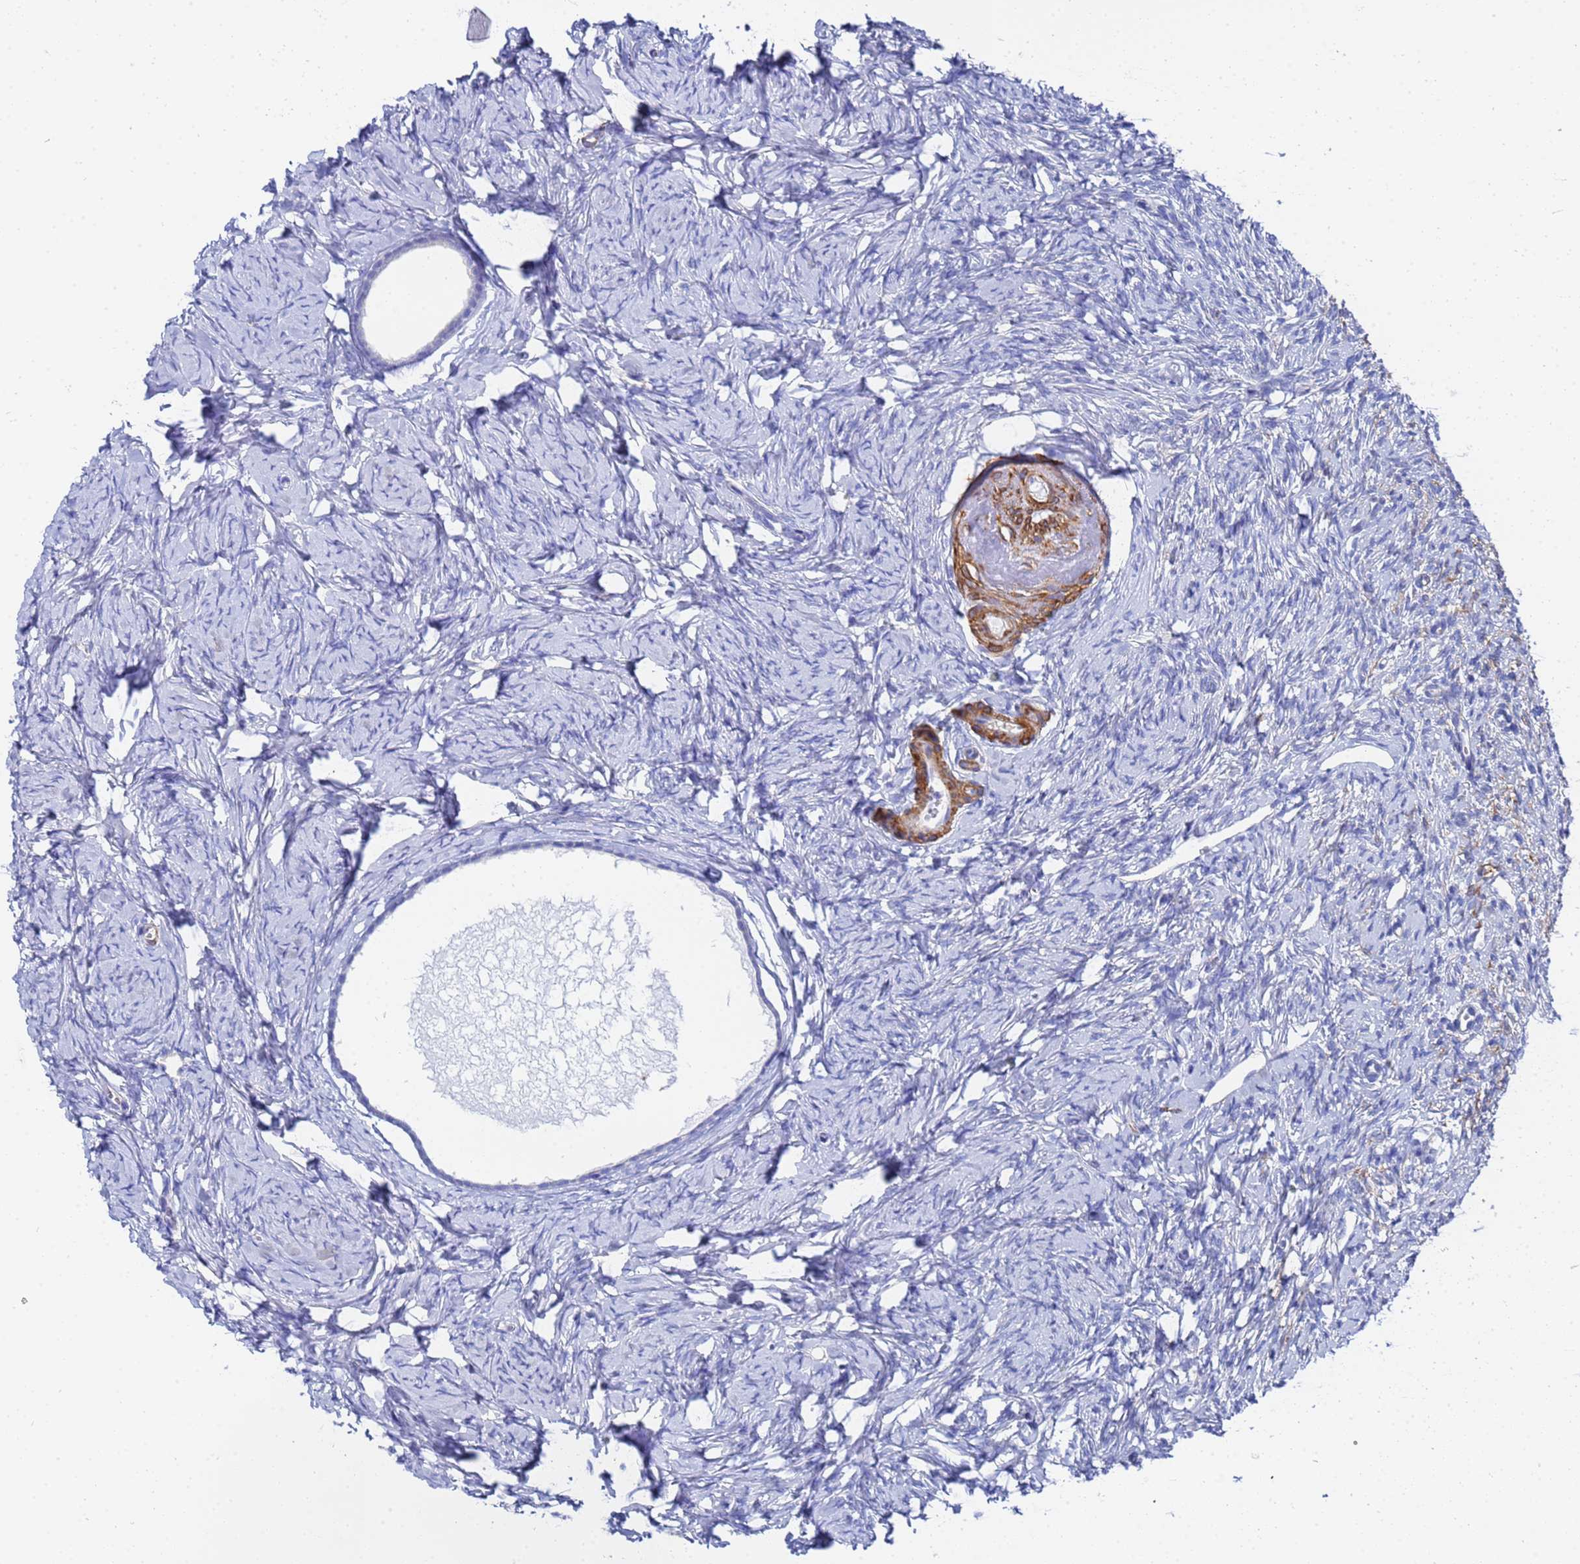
{"staining": {"intensity": "negative", "quantity": "none", "location": "none"}, "tissue": "ovary", "cell_type": "Follicle cells", "image_type": "normal", "snomed": [{"axis": "morphology", "description": "Normal tissue, NOS"}, {"axis": "topography", "description": "Ovary"}], "caption": "The photomicrograph displays no significant positivity in follicle cells of ovary.", "gene": "RAB39A", "patient": {"sex": "female", "age": 51}}